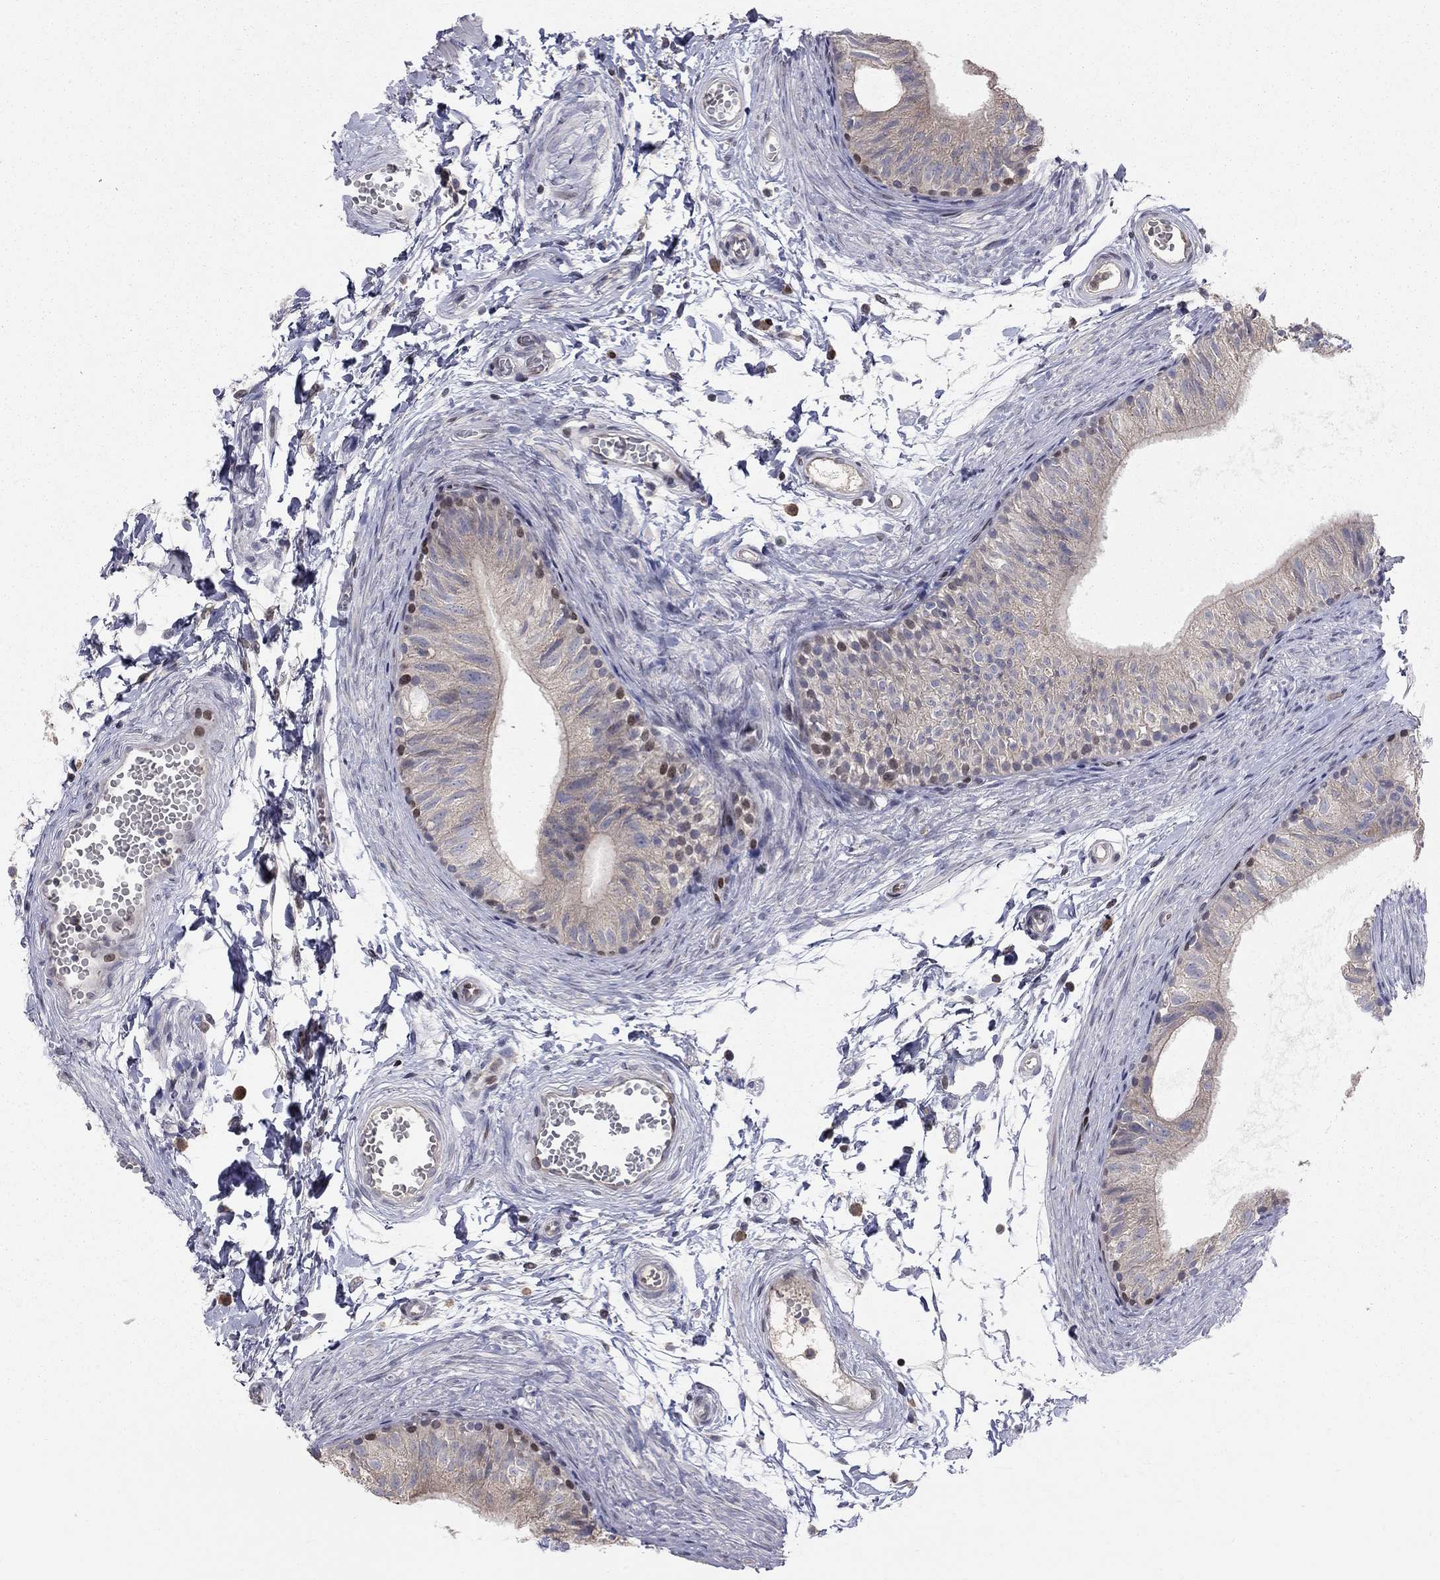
{"staining": {"intensity": "weak", "quantity": "25%-75%", "location": "cytoplasmic/membranous"}, "tissue": "epididymis", "cell_type": "Glandular cells", "image_type": "normal", "snomed": [{"axis": "morphology", "description": "Normal tissue, NOS"}, {"axis": "topography", "description": "Epididymis"}], "caption": "Immunohistochemical staining of benign human epididymis displays weak cytoplasmic/membranous protein positivity in about 25%-75% of glandular cells.", "gene": "ERN2", "patient": {"sex": "male", "age": 22}}